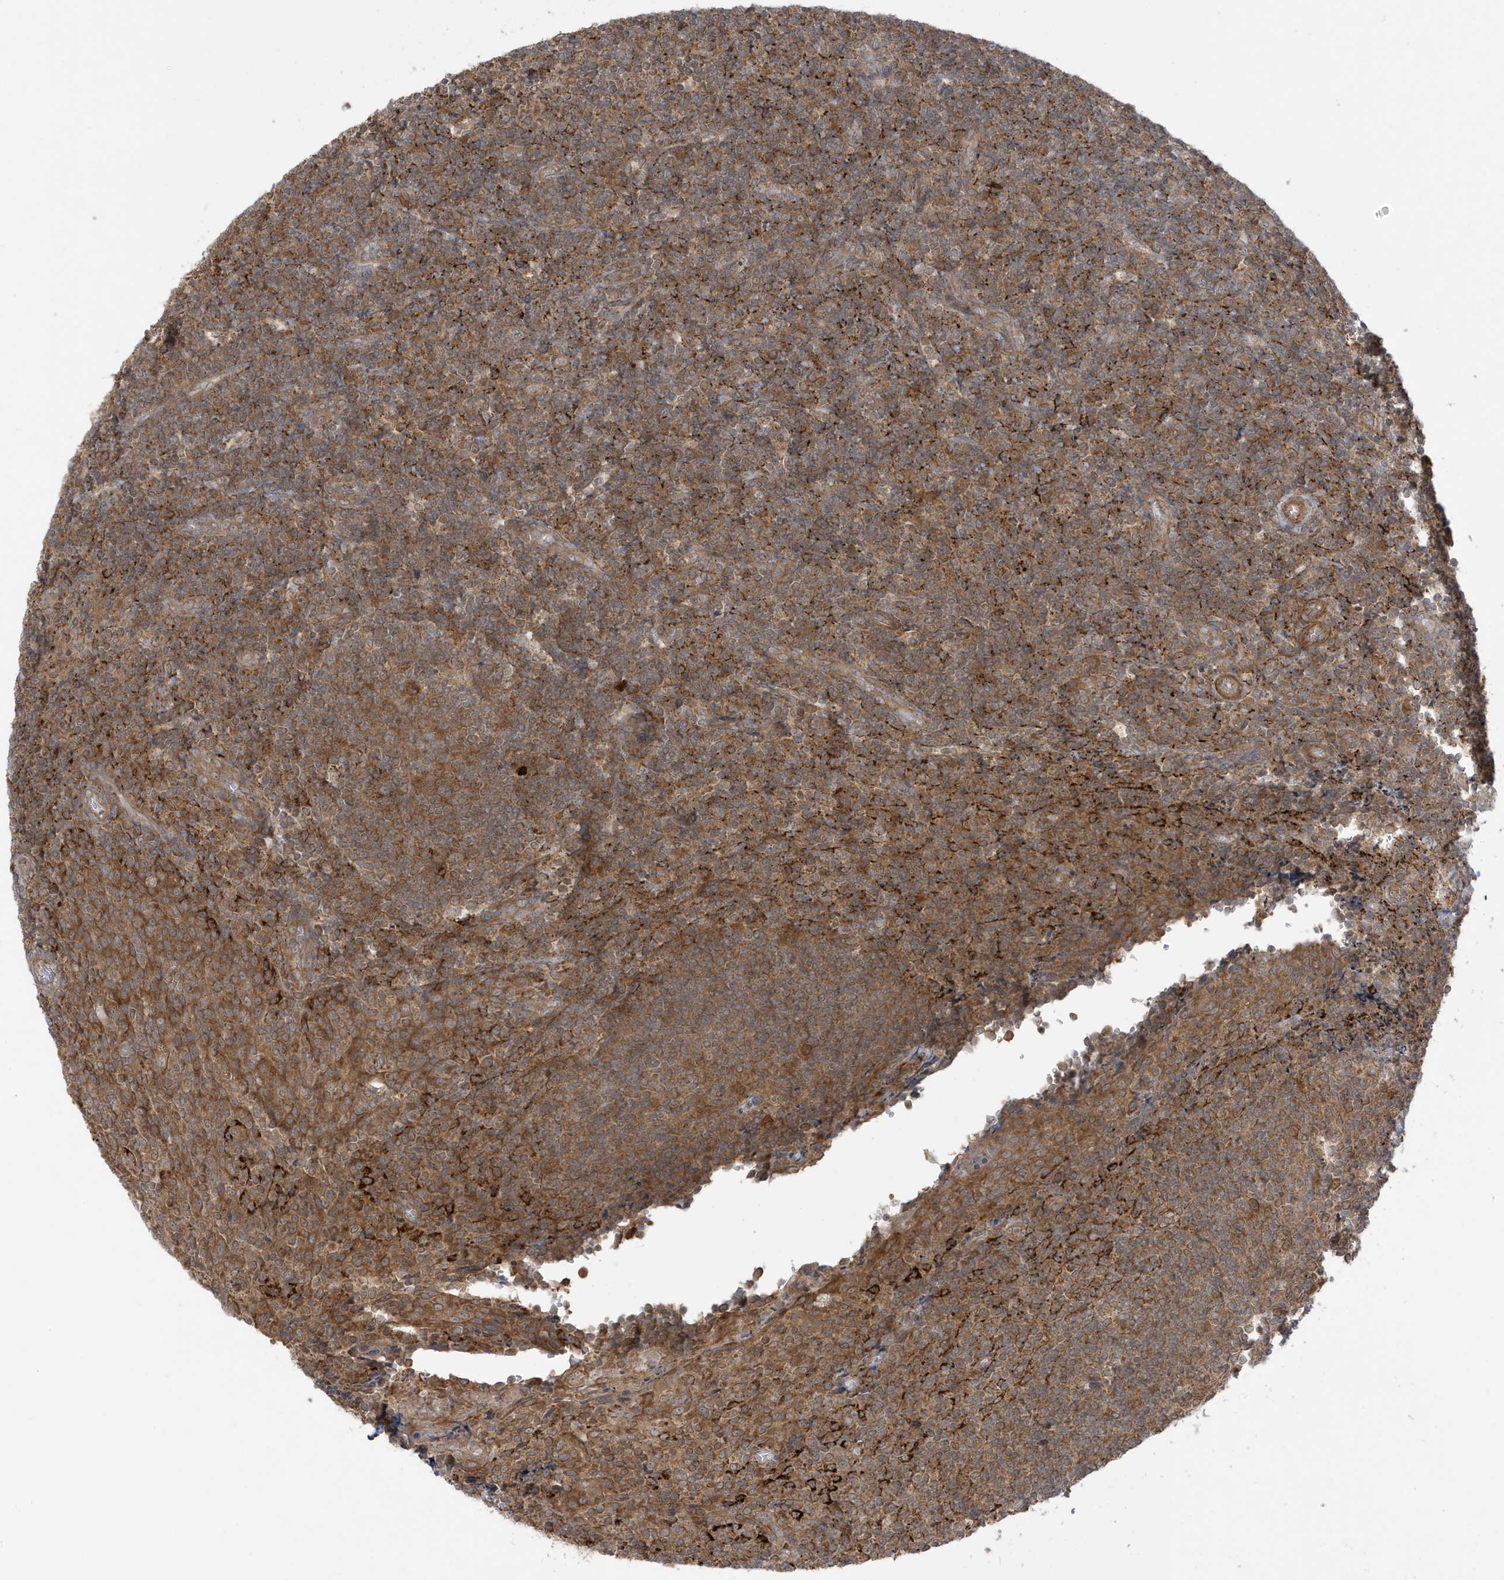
{"staining": {"intensity": "moderate", "quantity": ">75%", "location": "cytoplasmic/membranous"}, "tissue": "tonsil", "cell_type": "Germinal center cells", "image_type": "normal", "snomed": [{"axis": "morphology", "description": "Normal tissue, NOS"}, {"axis": "topography", "description": "Tonsil"}], "caption": "This histopathology image displays unremarkable tonsil stained with immunohistochemistry to label a protein in brown. The cytoplasmic/membranous of germinal center cells show moderate positivity for the protein. Nuclei are counter-stained blue.", "gene": "DHX36", "patient": {"sex": "female", "age": 19}}